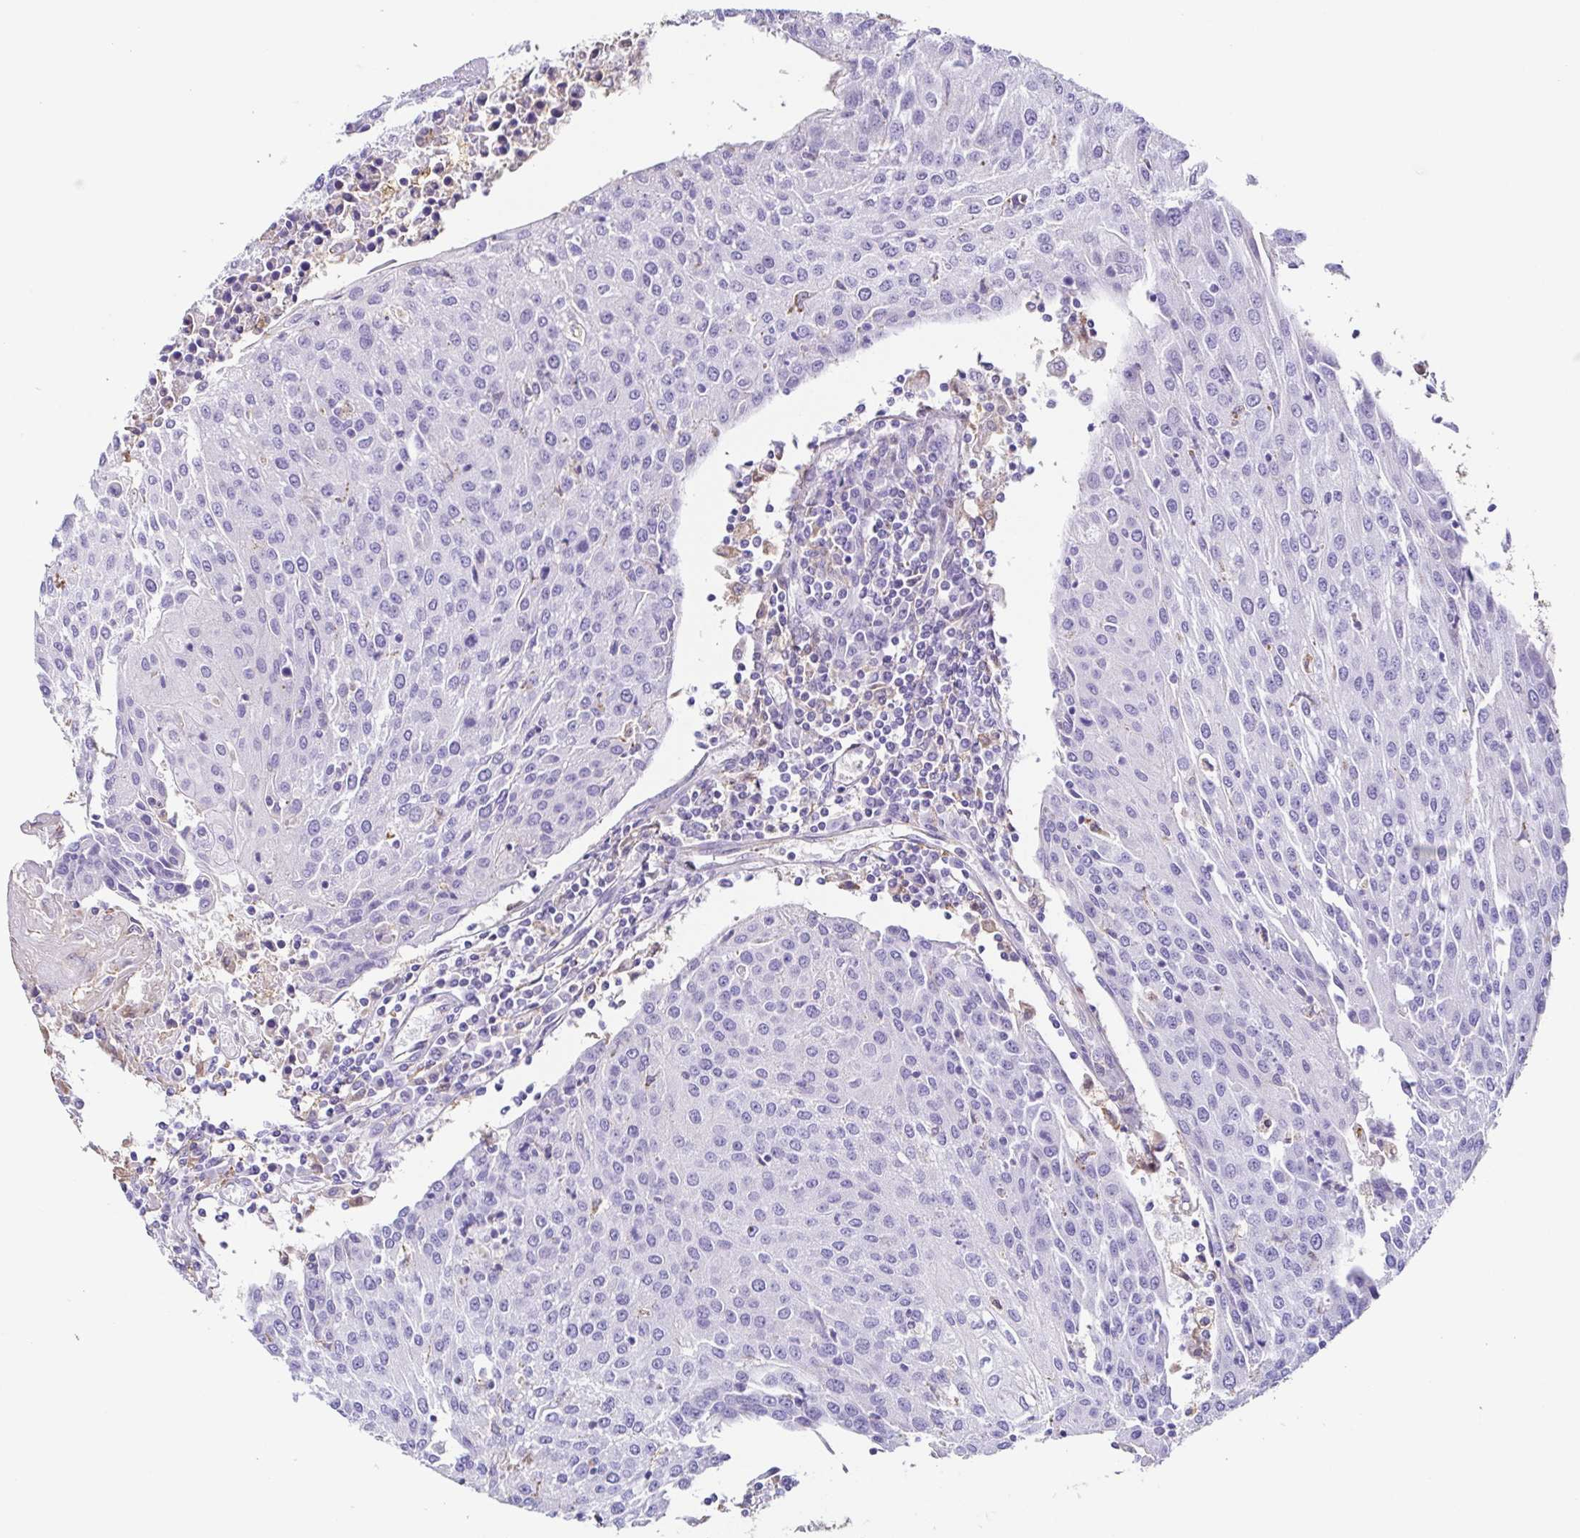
{"staining": {"intensity": "negative", "quantity": "none", "location": "none"}, "tissue": "urothelial cancer", "cell_type": "Tumor cells", "image_type": "cancer", "snomed": [{"axis": "morphology", "description": "Urothelial carcinoma, High grade"}, {"axis": "topography", "description": "Urinary bladder"}], "caption": "This is a photomicrograph of immunohistochemistry staining of high-grade urothelial carcinoma, which shows no expression in tumor cells. (DAB (3,3'-diaminobenzidine) immunohistochemistry (IHC) visualized using brightfield microscopy, high magnification).", "gene": "ANXA10", "patient": {"sex": "female", "age": 85}}